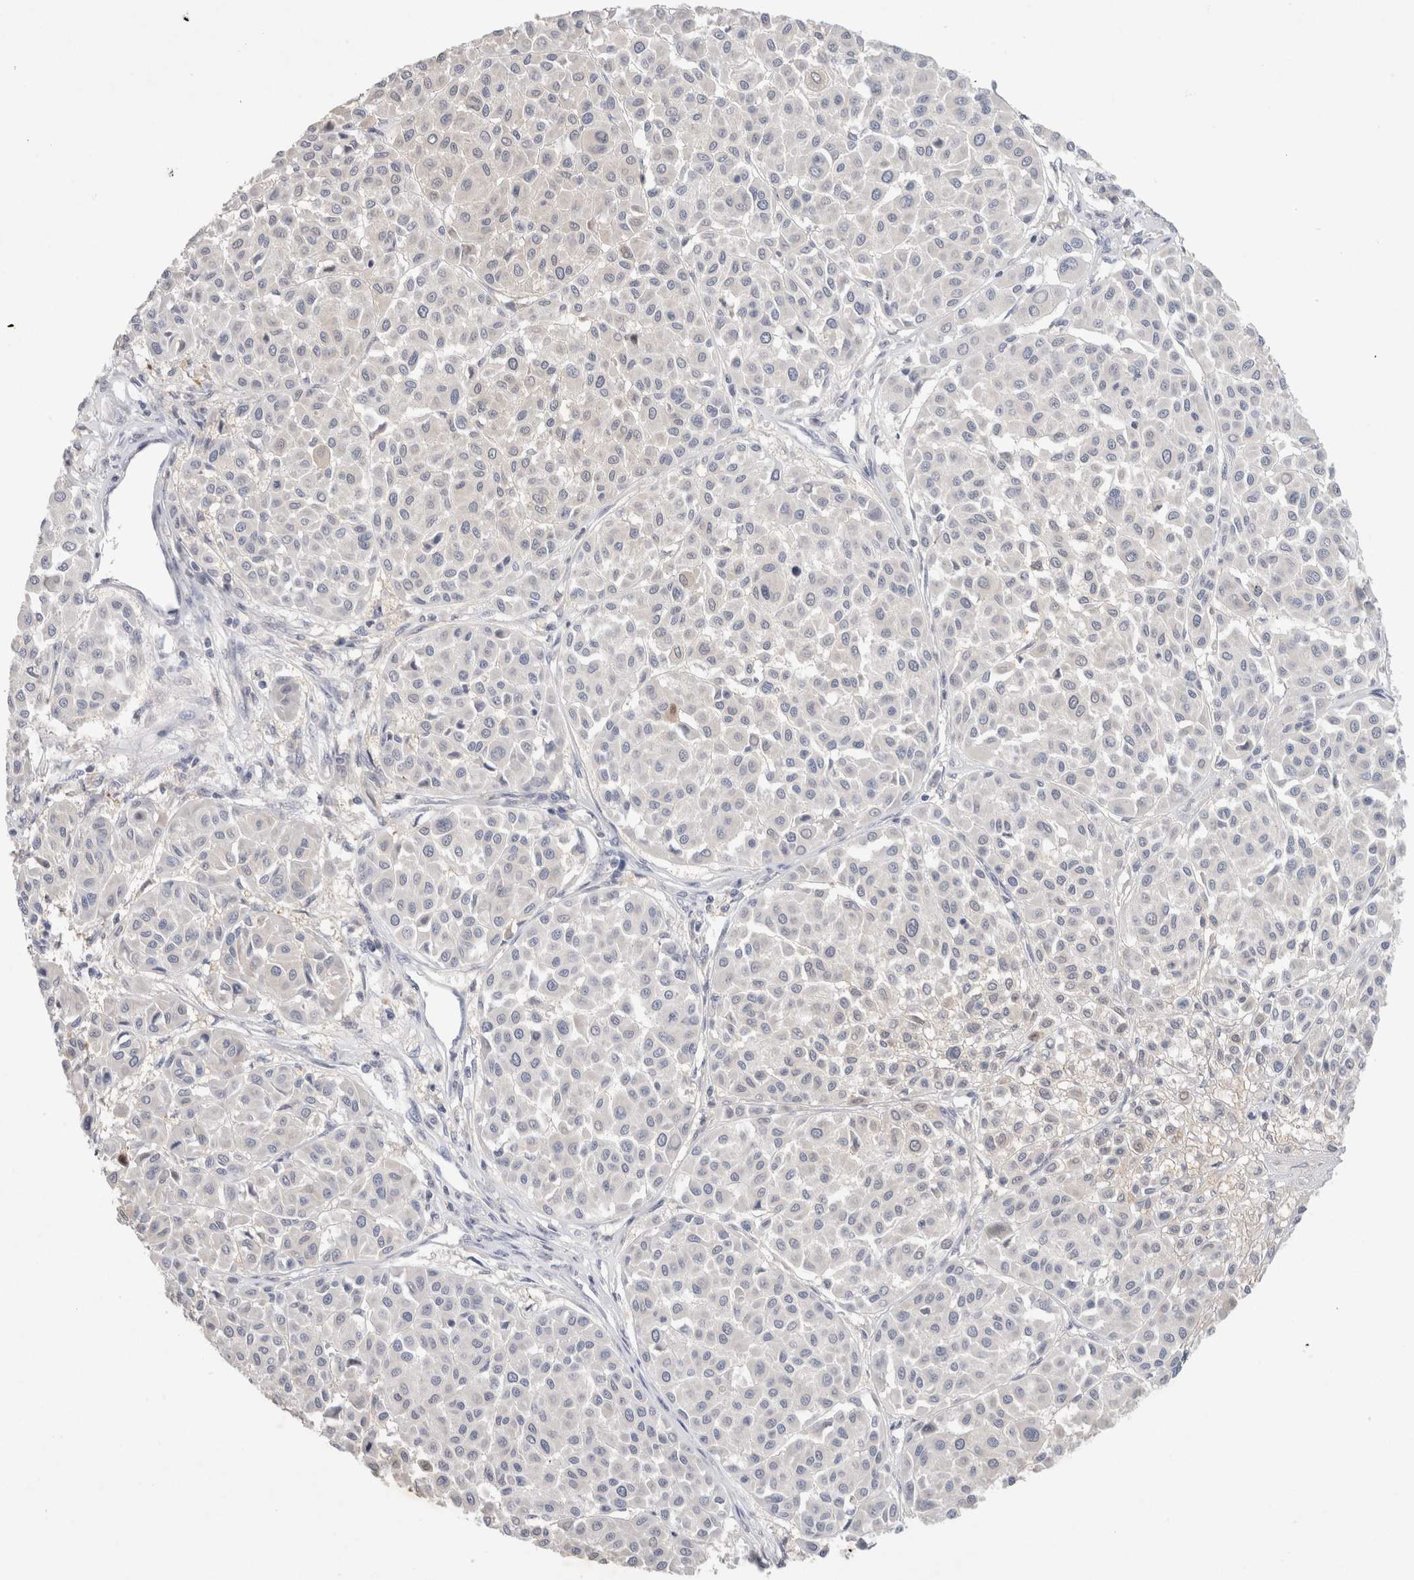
{"staining": {"intensity": "negative", "quantity": "none", "location": "none"}, "tissue": "melanoma", "cell_type": "Tumor cells", "image_type": "cancer", "snomed": [{"axis": "morphology", "description": "Malignant melanoma, Metastatic site"}, {"axis": "topography", "description": "Soft tissue"}], "caption": "Photomicrograph shows no protein positivity in tumor cells of melanoma tissue.", "gene": "MPP2", "patient": {"sex": "male", "age": 41}}